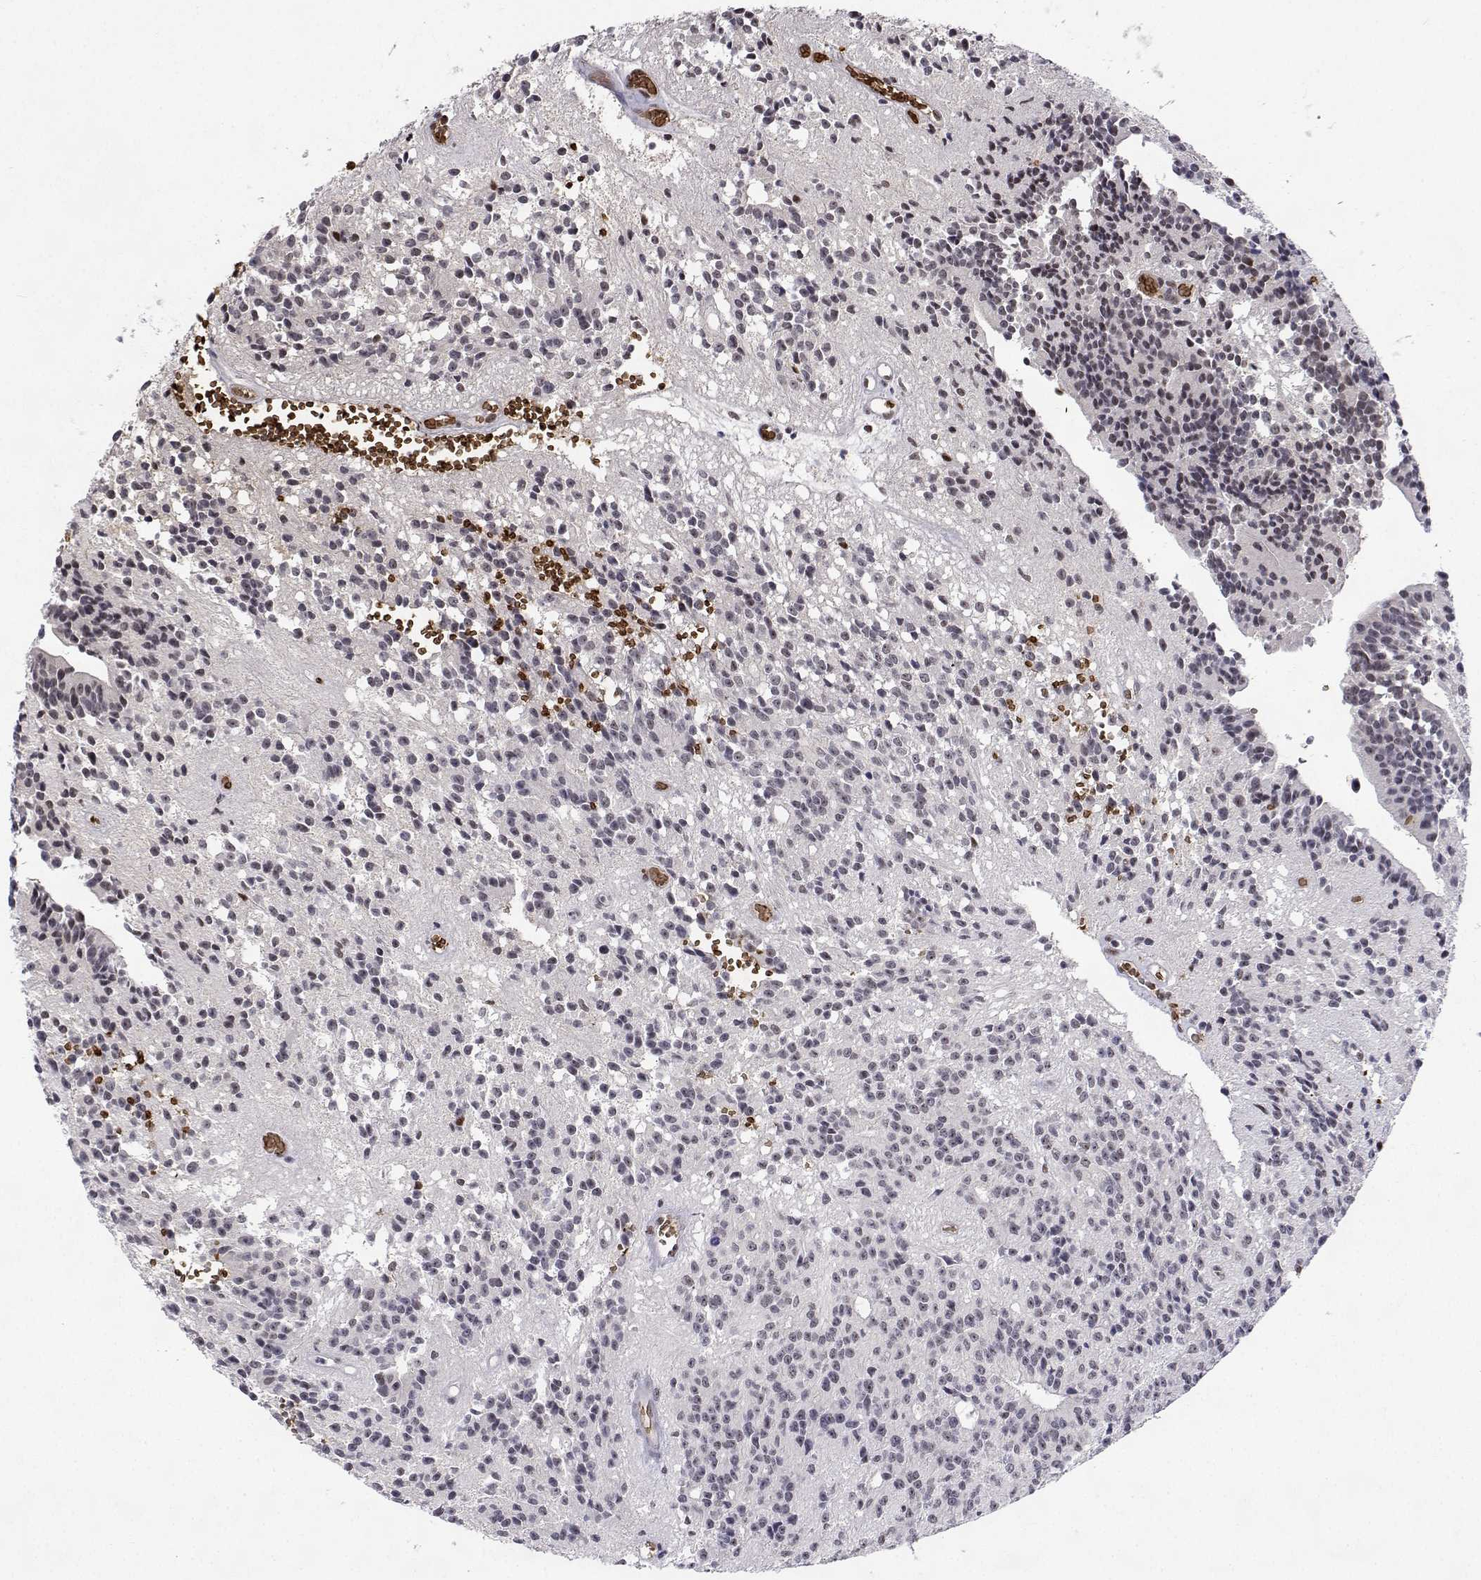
{"staining": {"intensity": "negative", "quantity": "none", "location": "none"}, "tissue": "glioma", "cell_type": "Tumor cells", "image_type": "cancer", "snomed": [{"axis": "morphology", "description": "Glioma, malignant, Low grade"}, {"axis": "topography", "description": "Brain"}], "caption": "Tumor cells show no significant staining in low-grade glioma (malignant).", "gene": "ADAR", "patient": {"sex": "male", "age": 31}}